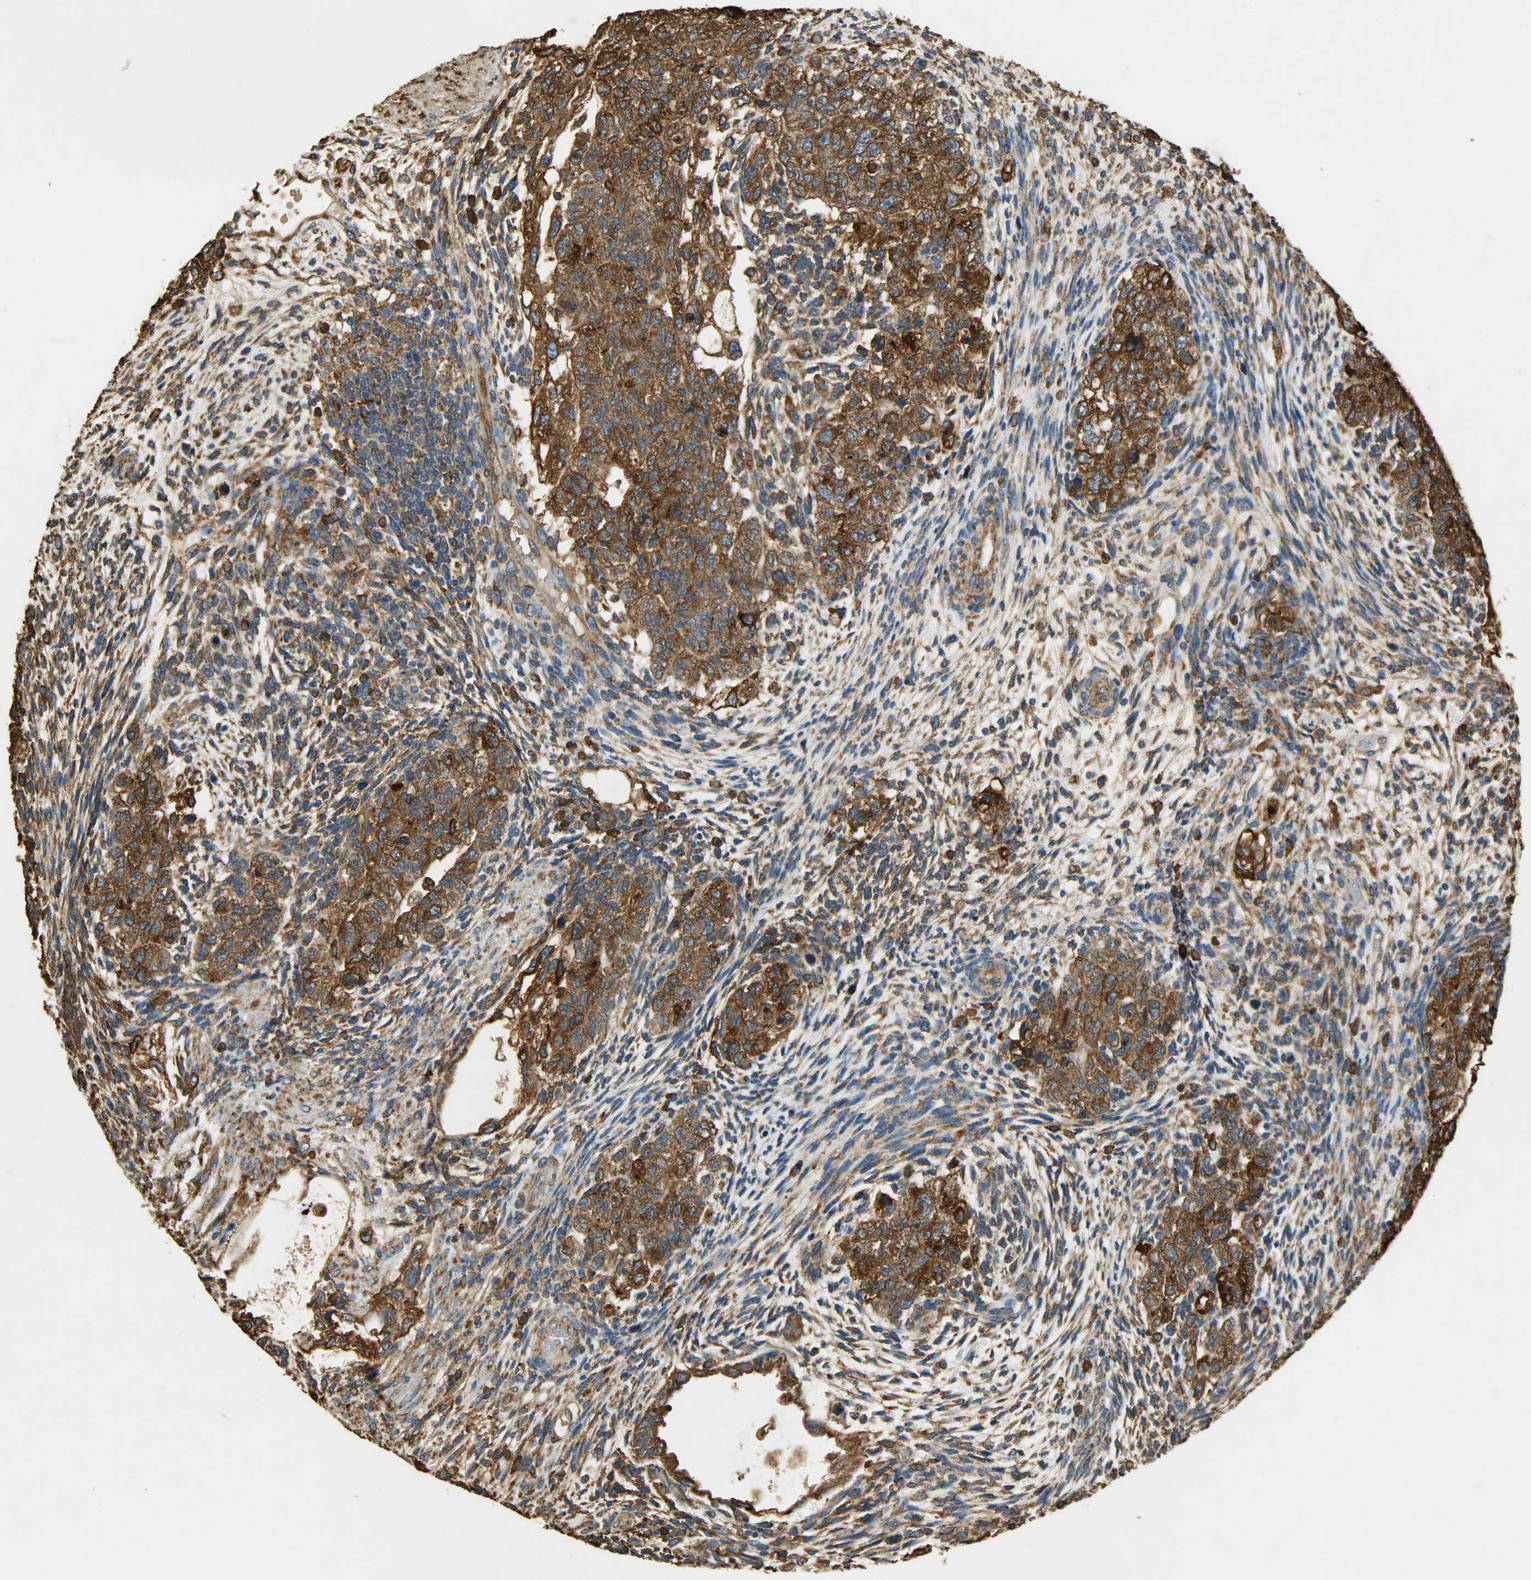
{"staining": {"intensity": "strong", "quantity": ">75%", "location": "cytoplasmic/membranous"}, "tissue": "testis cancer", "cell_type": "Tumor cells", "image_type": "cancer", "snomed": [{"axis": "morphology", "description": "Normal tissue, NOS"}, {"axis": "morphology", "description": "Carcinoma, Embryonal, NOS"}, {"axis": "topography", "description": "Testis"}], "caption": "This is a photomicrograph of IHC staining of testis cancer (embryonal carcinoma), which shows strong staining in the cytoplasmic/membranous of tumor cells.", "gene": "HSP90B1", "patient": {"sex": "male", "age": 36}}